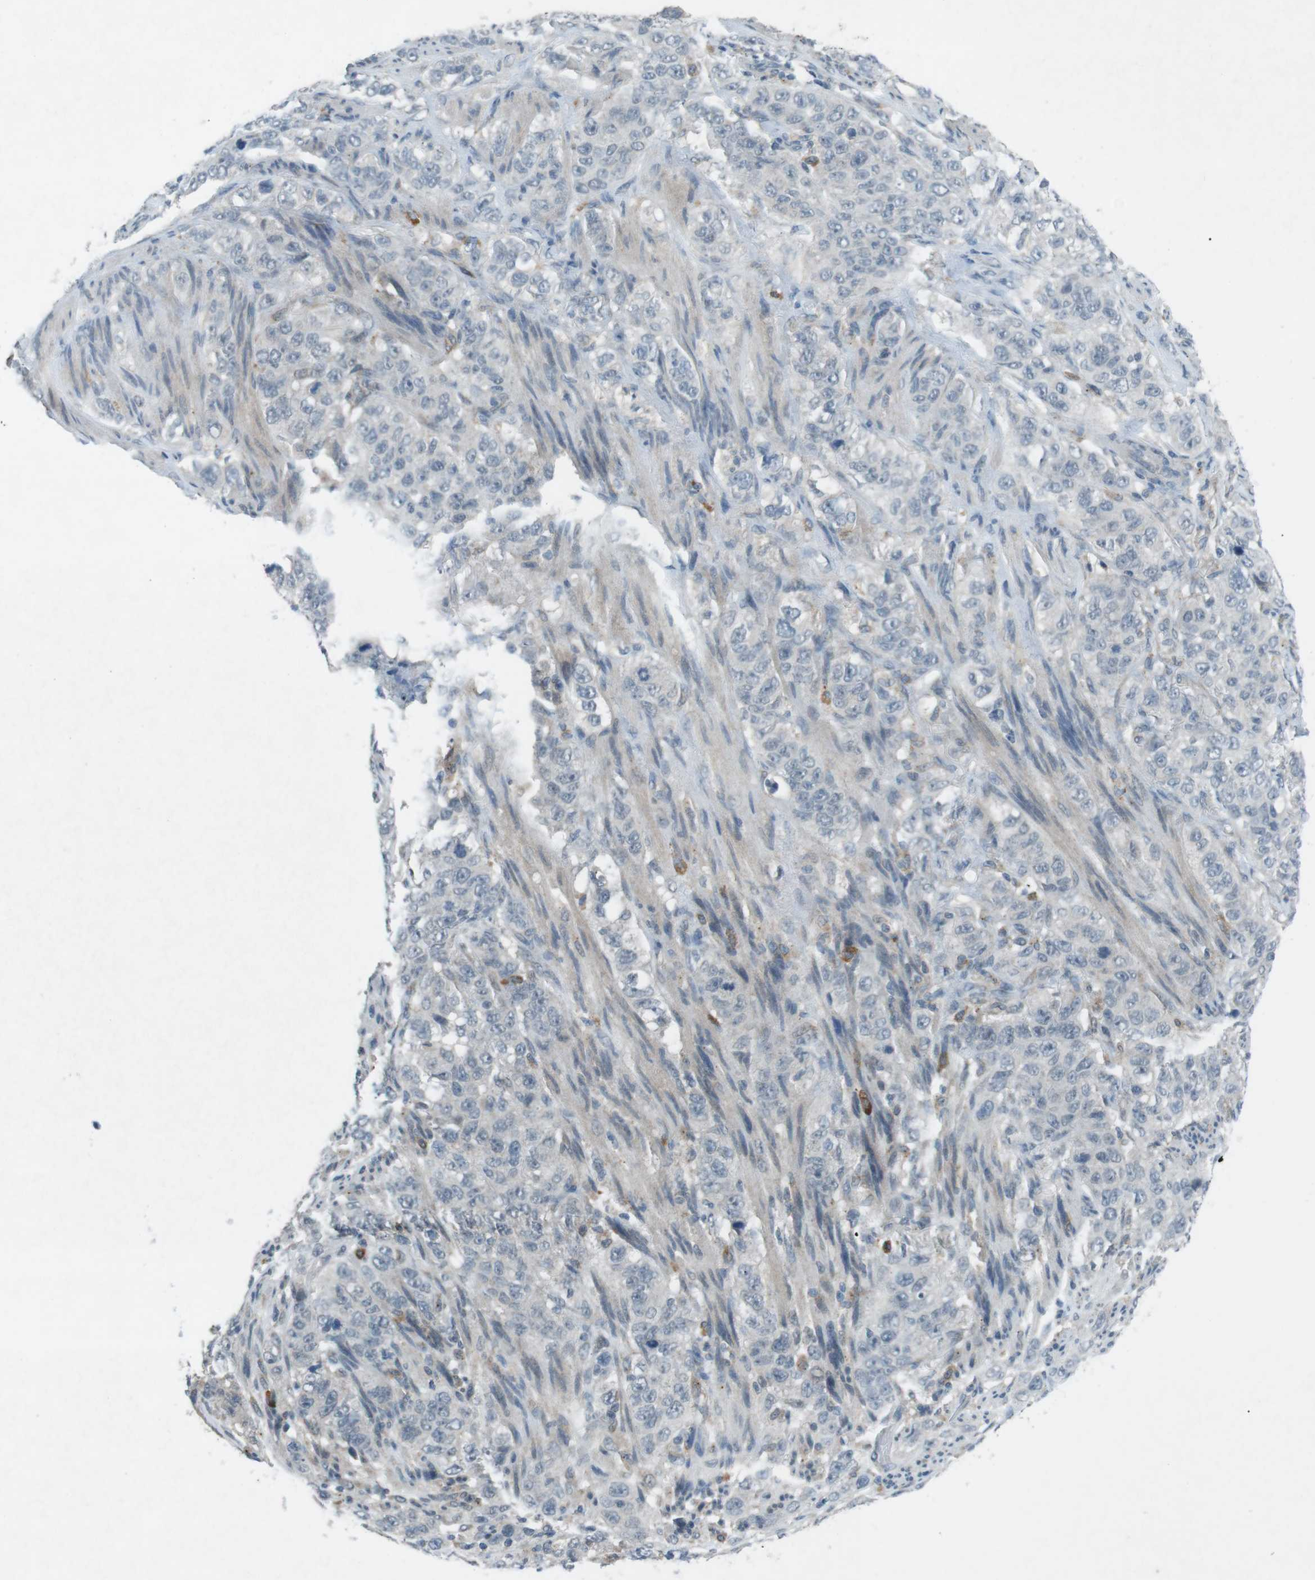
{"staining": {"intensity": "negative", "quantity": "none", "location": "none"}, "tissue": "stomach cancer", "cell_type": "Tumor cells", "image_type": "cancer", "snomed": [{"axis": "morphology", "description": "Adenocarcinoma, NOS"}, {"axis": "topography", "description": "Stomach"}], "caption": "This is an IHC micrograph of human adenocarcinoma (stomach). There is no staining in tumor cells.", "gene": "FCRLA", "patient": {"sex": "male", "age": 48}}